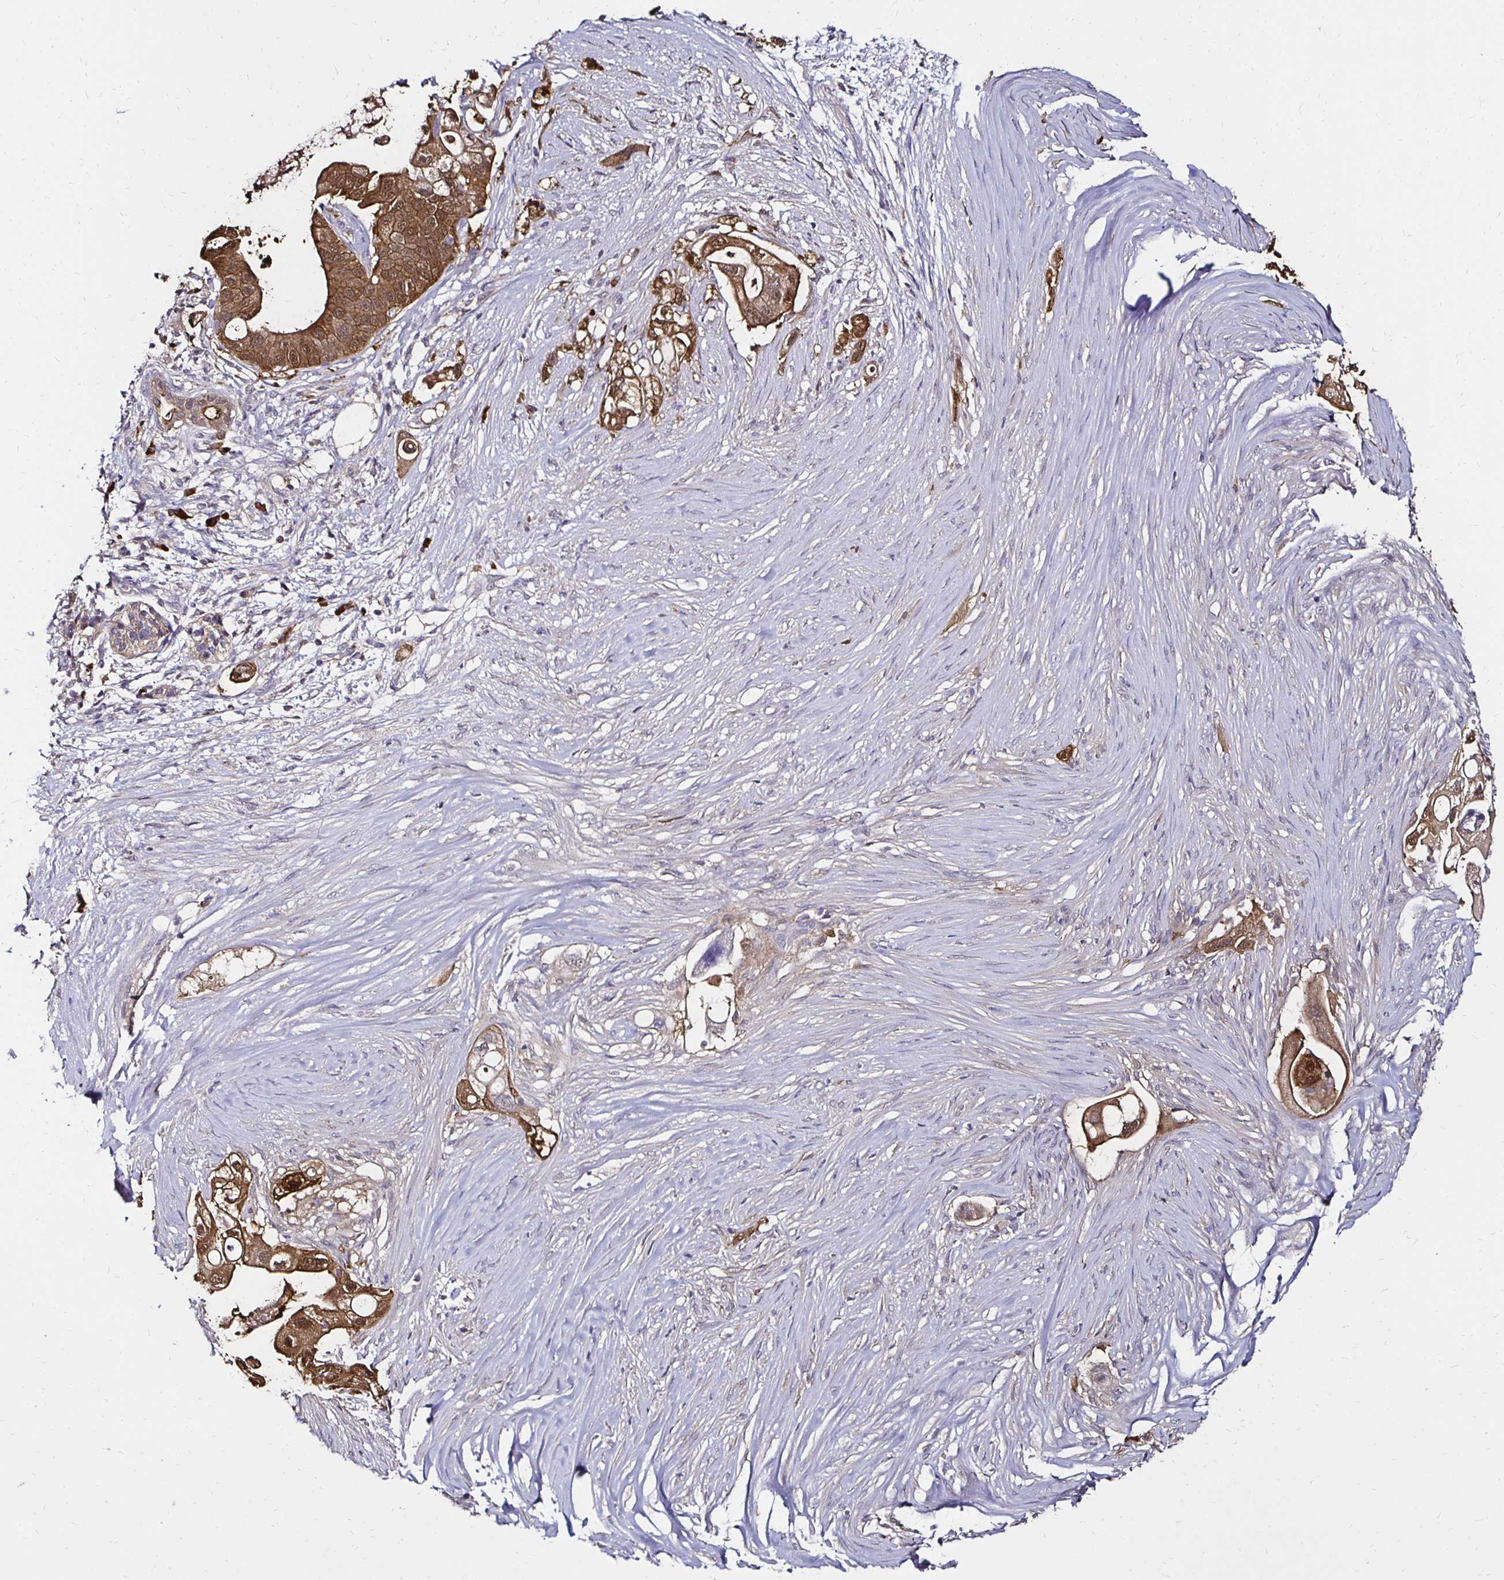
{"staining": {"intensity": "moderate", "quantity": ">75%", "location": "cytoplasmic/membranous,nuclear"}, "tissue": "pancreatic cancer", "cell_type": "Tumor cells", "image_type": "cancer", "snomed": [{"axis": "morphology", "description": "Adenocarcinoma, NOS"}, {"axis": "topography", "description": "Pancreas"}], "caption": "A medium amount of moderate cytoplasmic/membranous and nuclear positivity is identified in approximately >75% of tumor cells in pancreatic cancer (adenocarcinoma) tissue. (brown staining indicates protein expression, while blue staining denotes nuclei).", "gene": "TXN", "patient": {"sex": "female", "age": 72}}